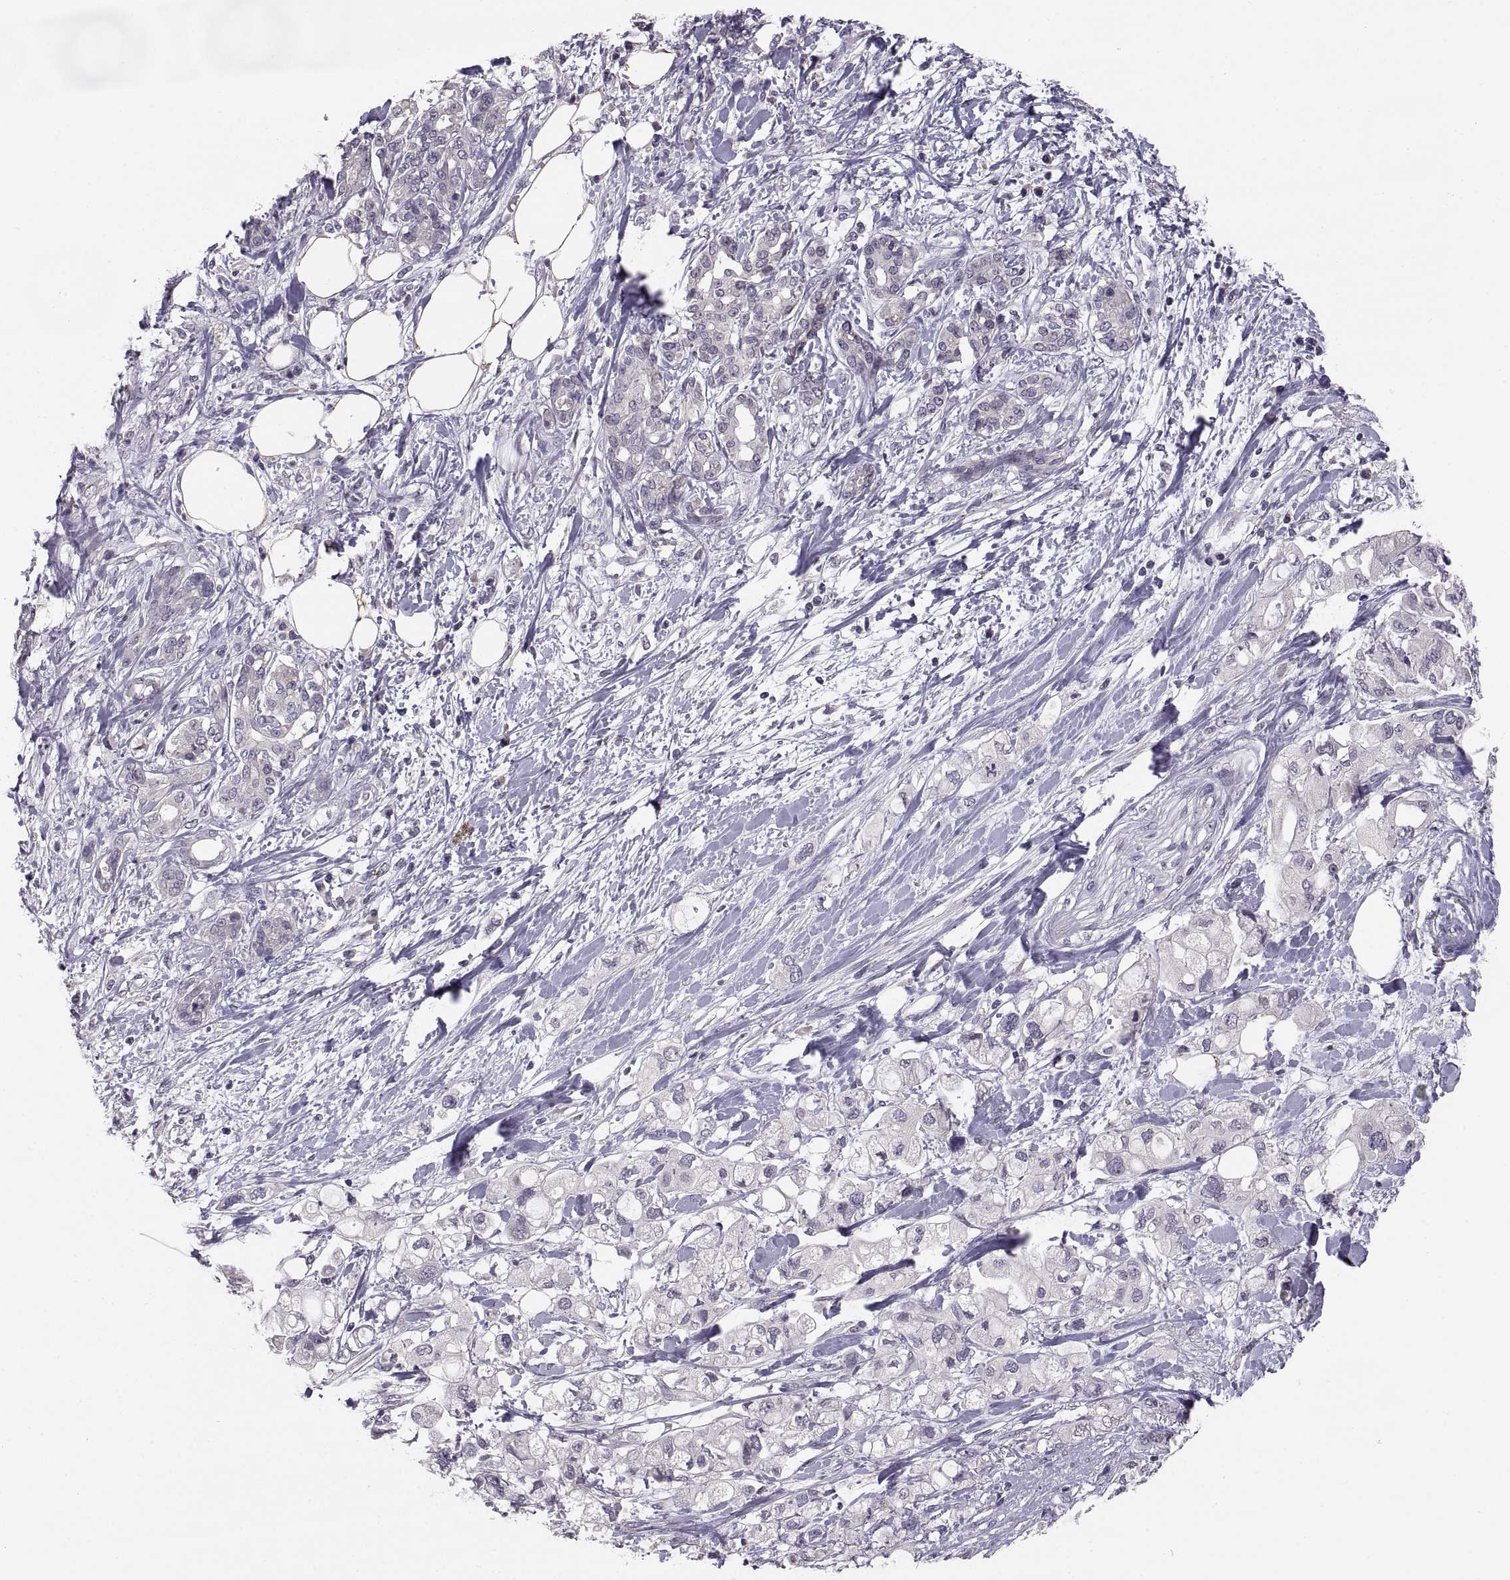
{"staining": {"intensity": "negative", "quantity": "none", "location": "none"}, "tissue": "pancreatic cancer", "cell_type": "Tumor cells", "image_type": "cancer", "snomed": [{"axis": "morphology", "description": "Adenocarcinoma, NOS"}, {"axis": "topography", "description": "Pancreas"}], "caption": "DAB (3,3'-diaminobenzidine) immunohistochemical staining of pancreatic cancer (adenocarcinoma) displays no significant expression in tumor cells. (DAB immunohistochemistry (IHC) visualized using brightfield microscopy, high magnification).", "gene": "PAX2", "patient": {"sex": "female", "age": 56}}